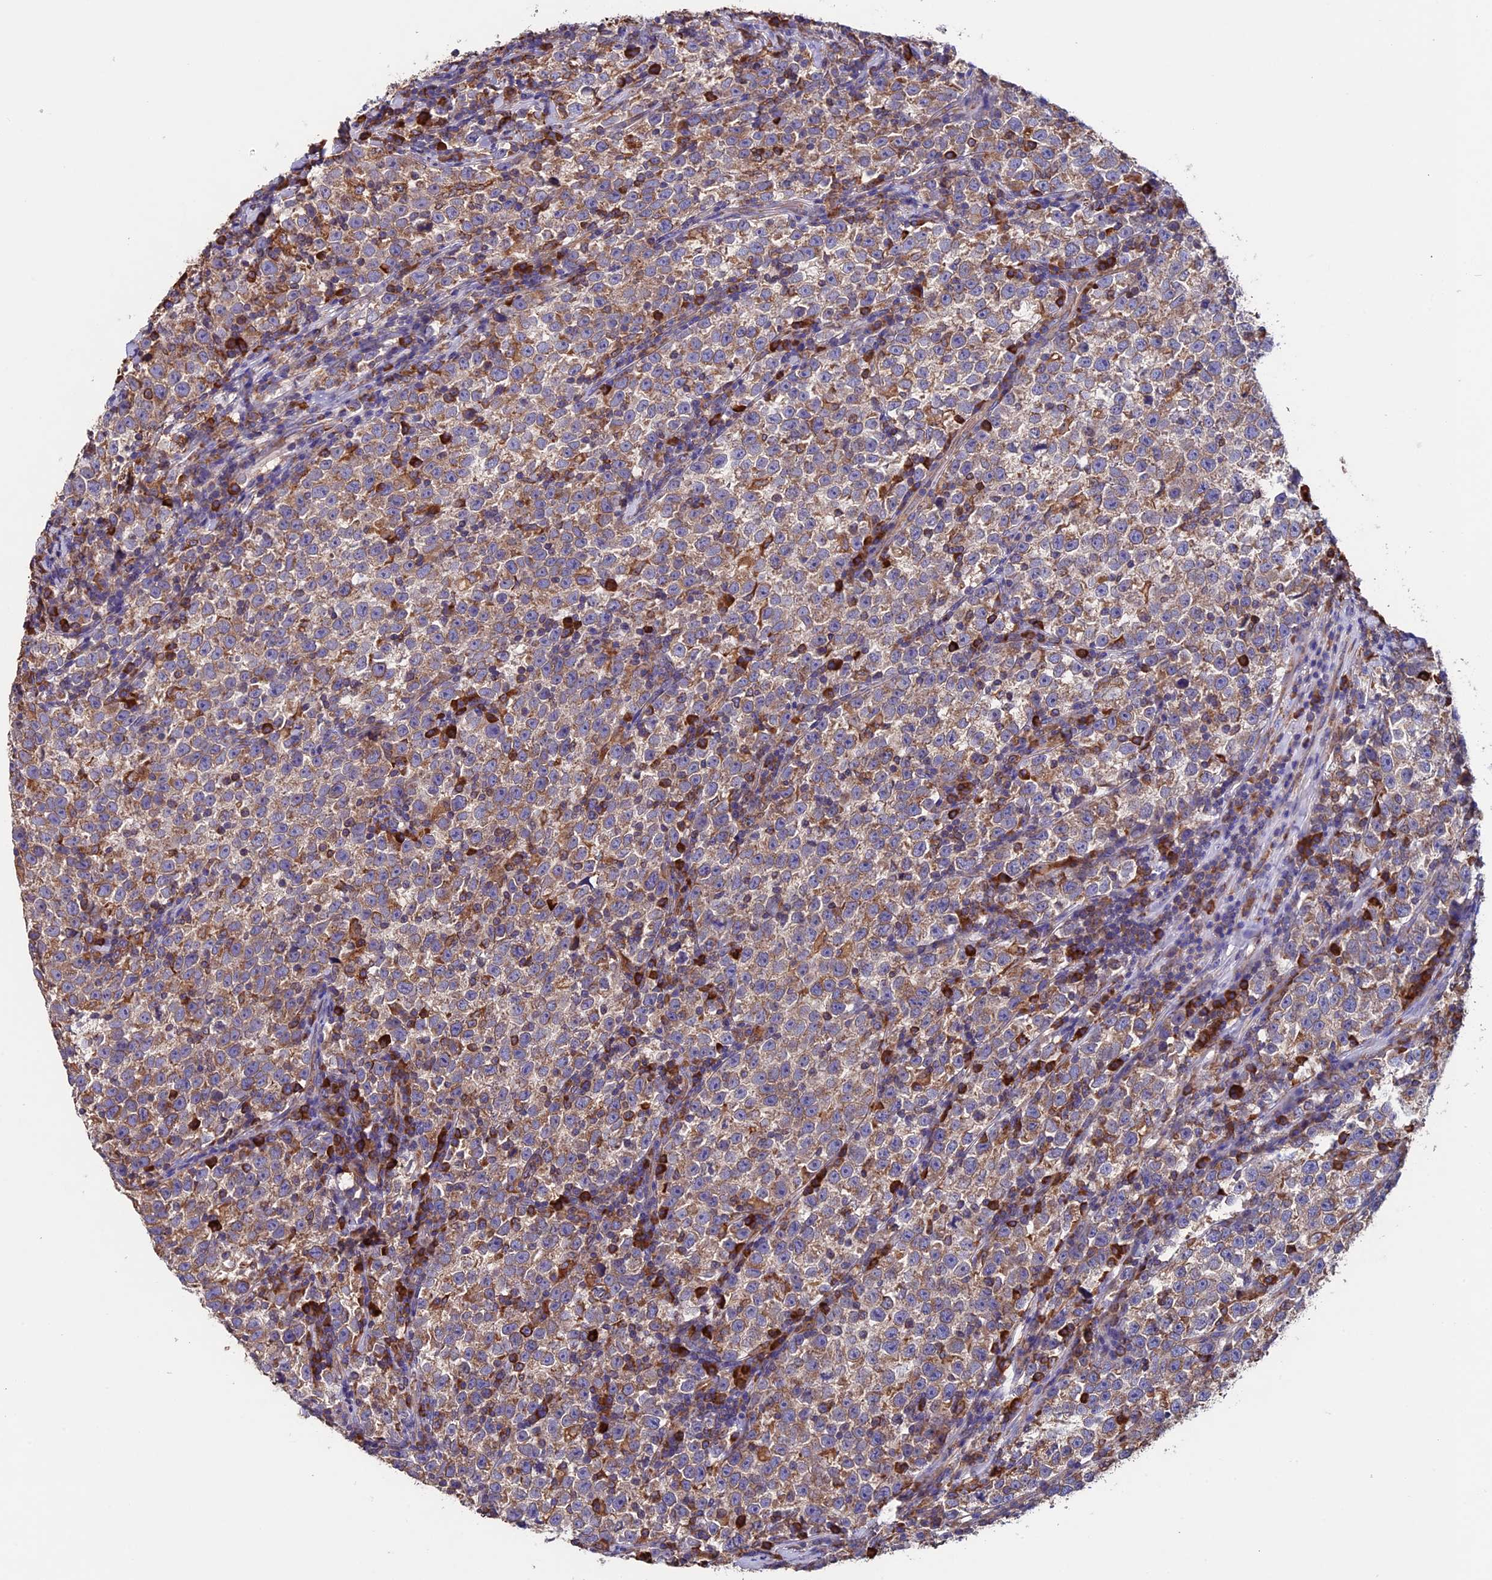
{"staining": {"intensity": "moderate", "quantity": "25%-75%", "location": "cytoplasmic/membranous"}, "tissue": "testis cancer", "cell_type": "Tumor cells", "image_type": "cancer", "snomed": [{"axis": "morphology", "description": "Normal tissue, NOS"}, {"axis": "morphology", "description": "Seminoma, NOS"}, {"axis": "topography", "description": "Testis"}], "caption": "A medium amount of moderate cytoplasmic/membranous expression is present in about 25%-75% of tumor cells in testis seminoma tissue.", "gene": "BTBD3", "patient": {"sex": "male", "age": 43}}